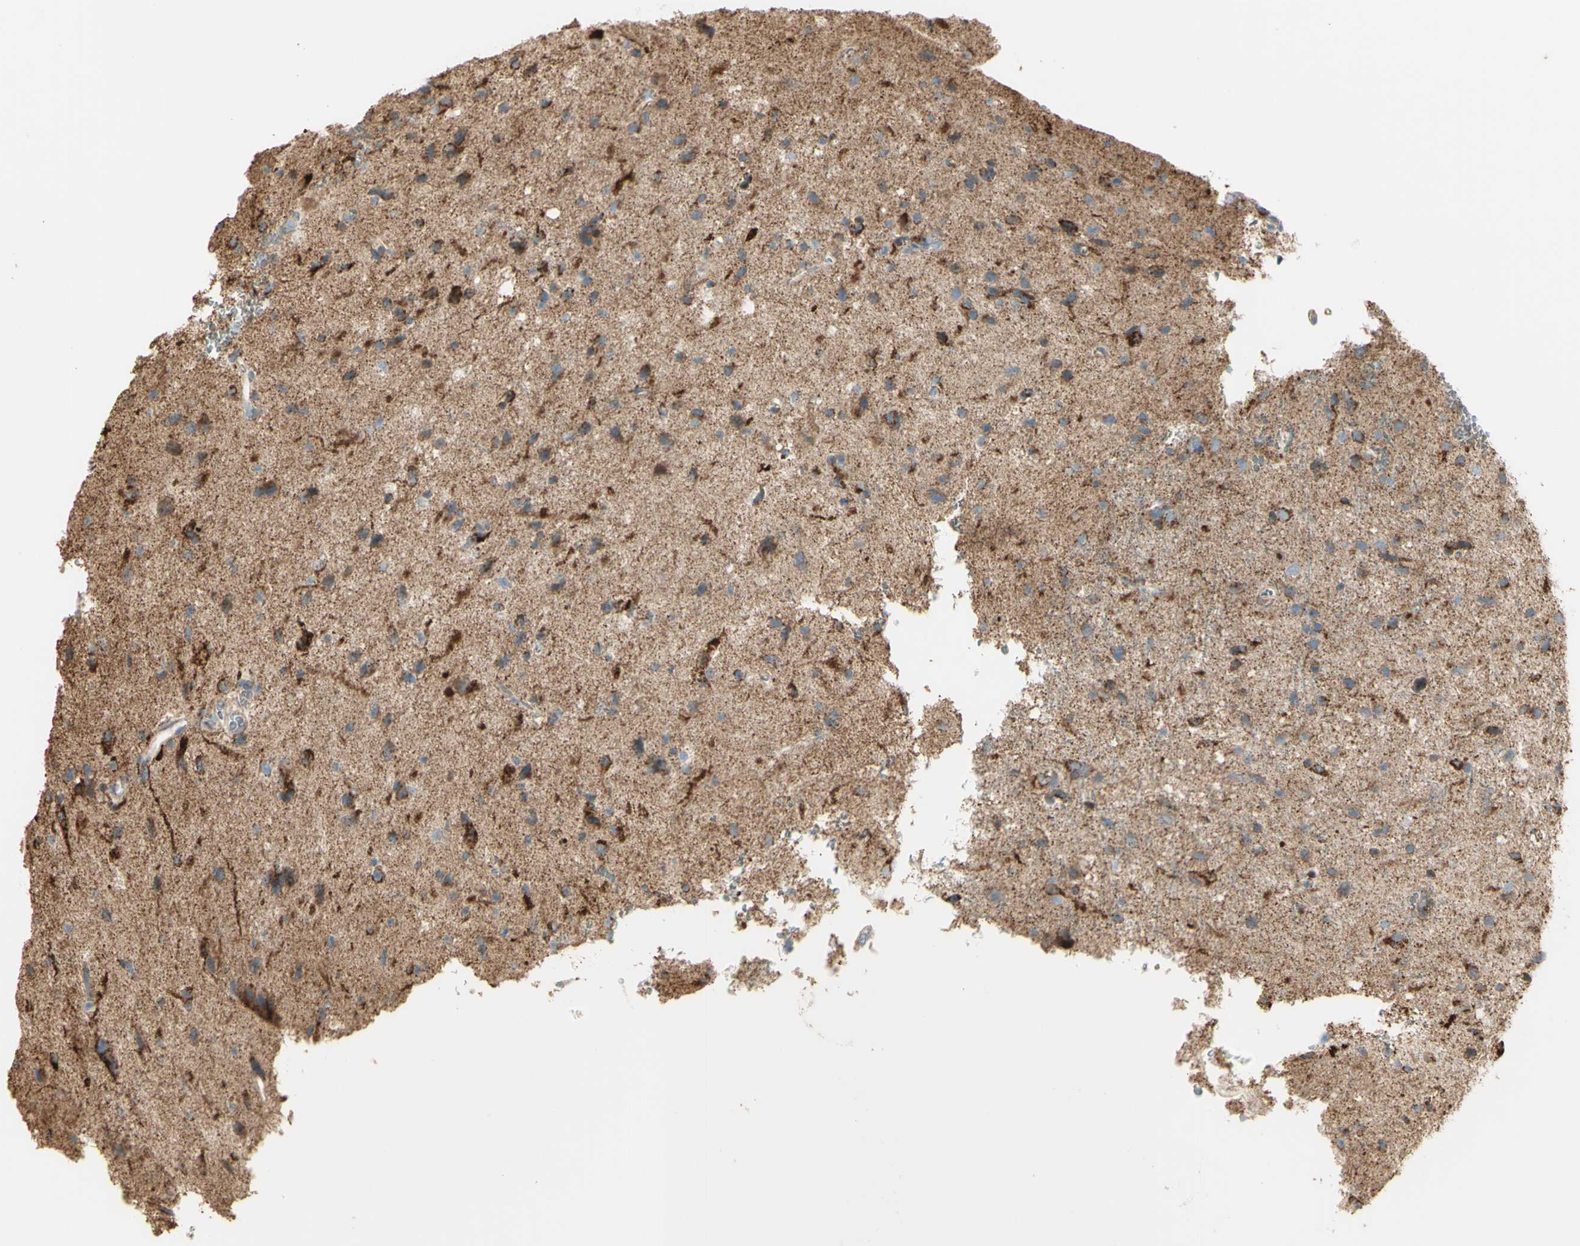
{"staining": {"intensity": "moderate", "quantity": "25%-75%", "location": "cytoplasmic/membranous"}, "tissue": "glioma", "cell_type": "Tumor cells", "image_type": "cancer", "snomed": [{"axis": "morphology", "description": "Glioma, malignant, Low grade"}, {"axis": "topography", "description": "Brain"}], "caption": "The immunohistochemical stain labels moderate cytoplasmic/membranous expression in tumor cells of glioma tissue.", "gene": "LETM1", "patient": {"sex": "male", "age": 77}}